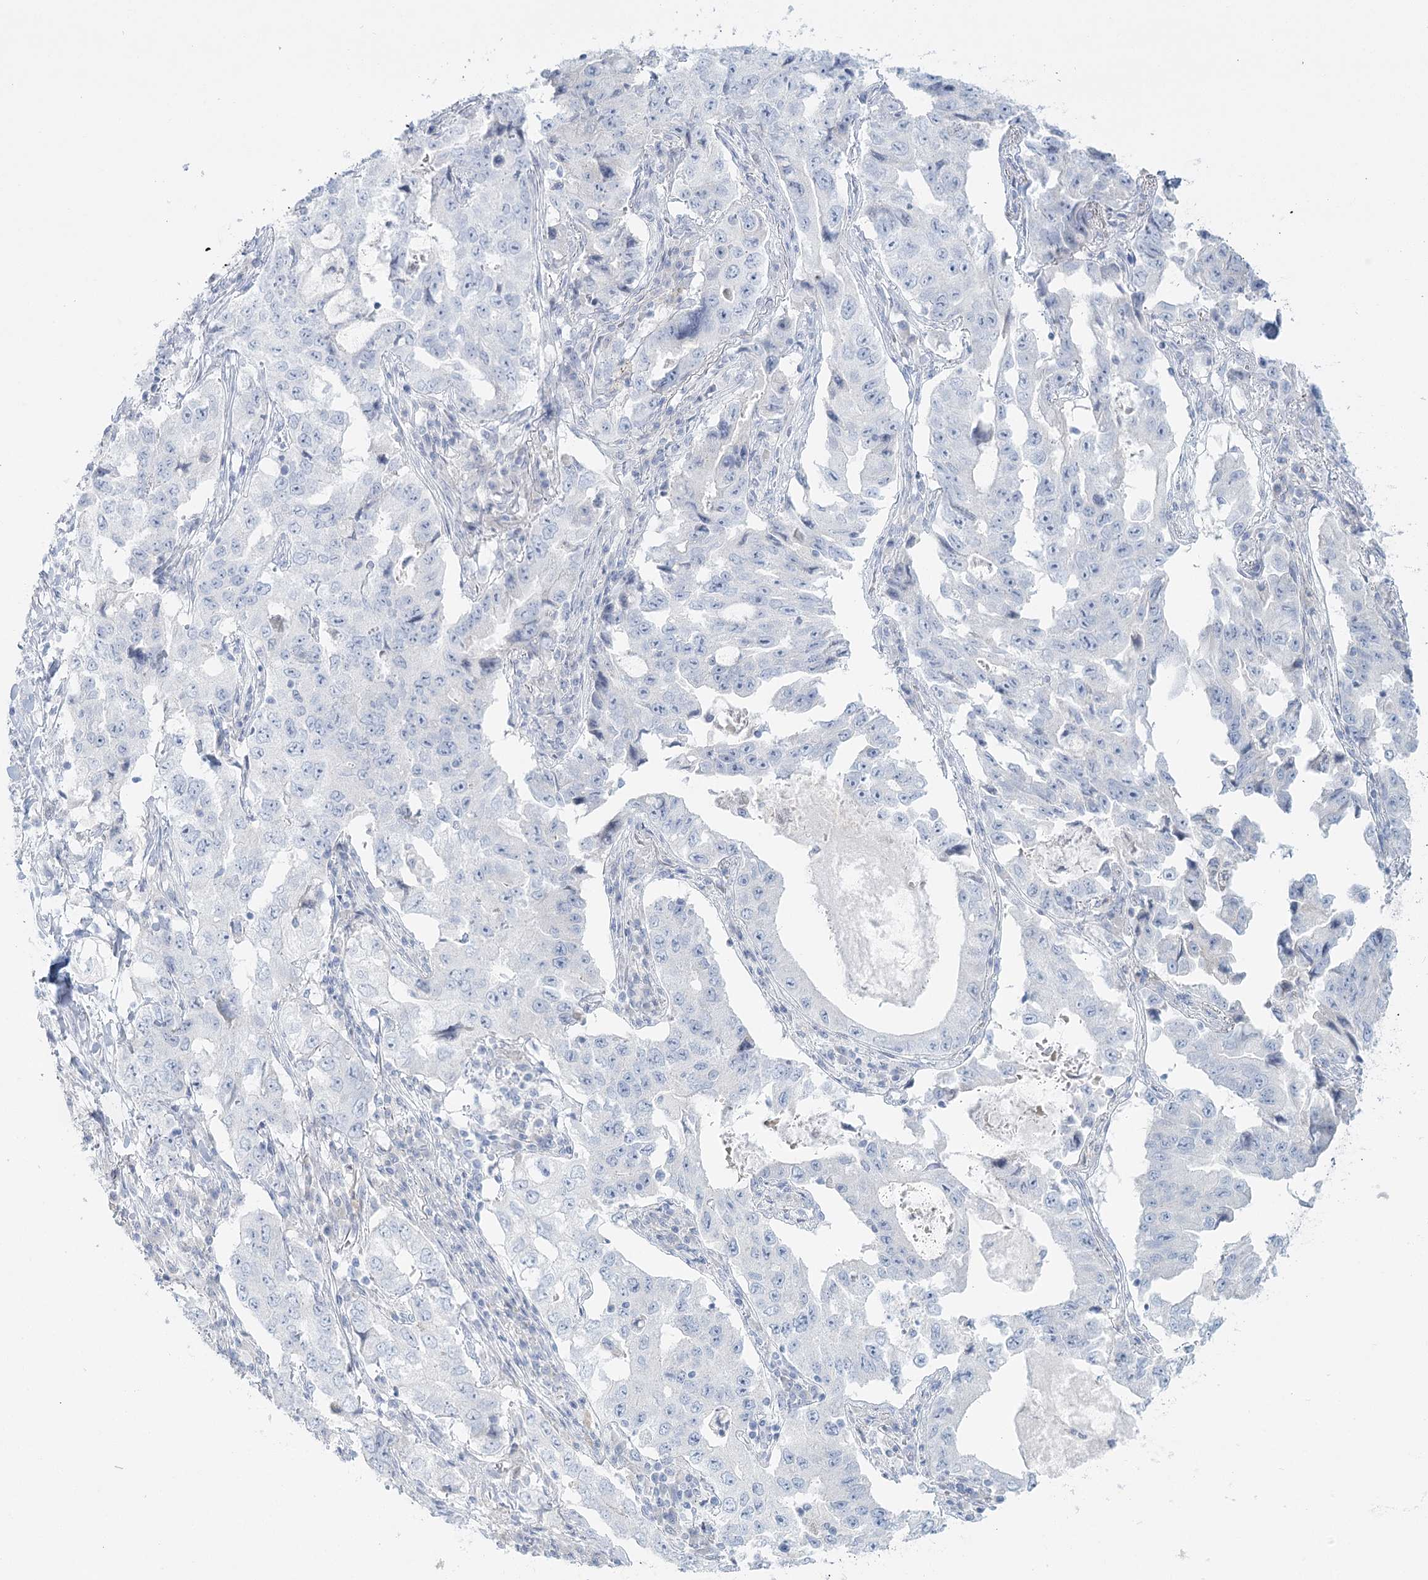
{"staining": {"intensity": "negative", "quantity": "none", "location": "none"}, "tissue": "lung cancer", "cell_type": "Tumor cells", "image_type": "cancer", "snomed": [{"axis": "morphology", "description": "Adenocarcinoma, NOS"}, {"axis": "topography", "description": "Lung"}], "caption": "A high-resolution image shows IHC staining of lung adenocarcinoma, which exhibits no significant positivity in tumor cells. The staining was performed using DAB (3,3'-diaminobenzidine) to visualize the protein expression in brown, while the nuclei were stained in blue with hematoxylin (Magnification: 20x).", "gene": "DMGDH", "patient": {"sex": "female", "age": 51}}